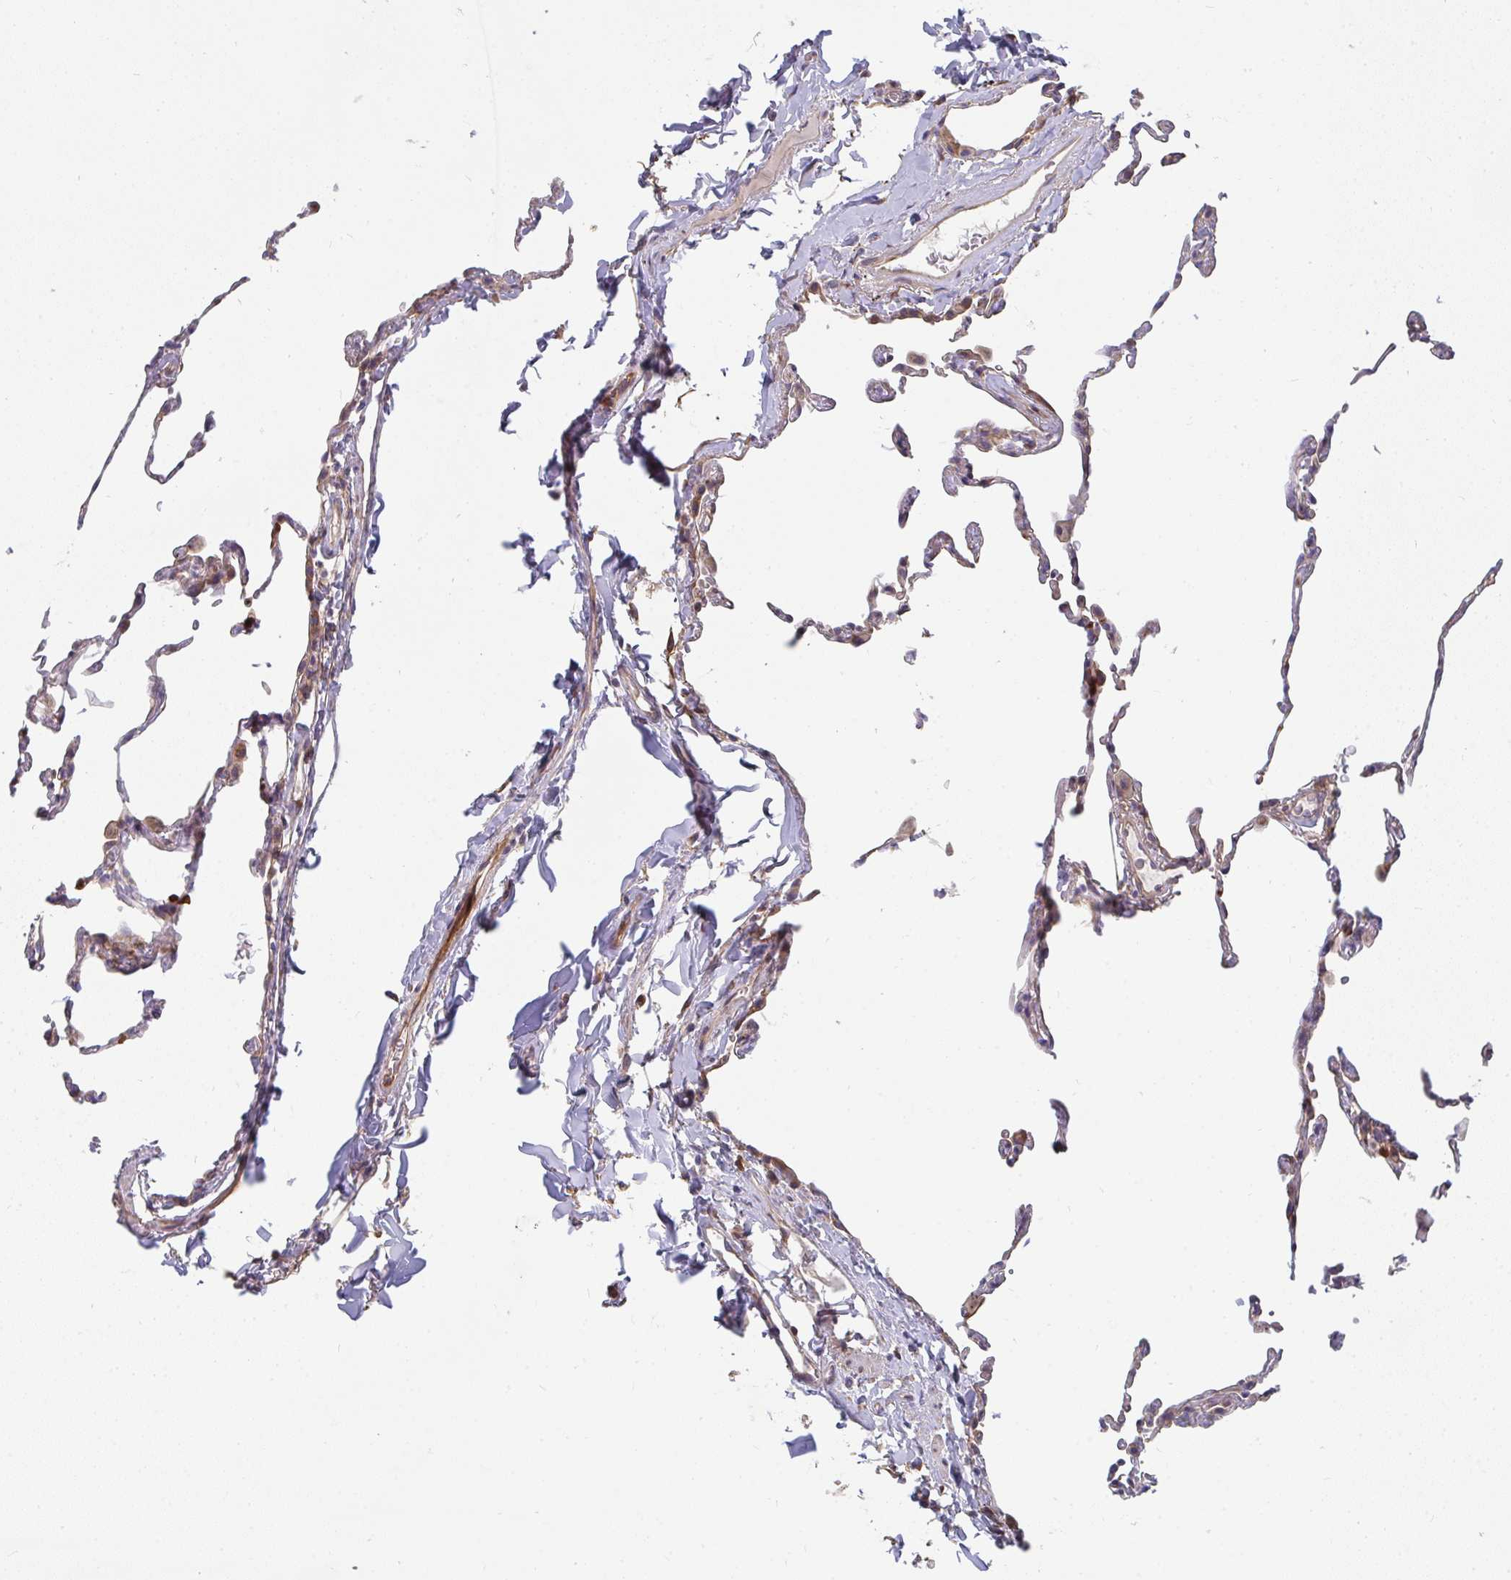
{"staining": {"intensity": "moderate", "quantity": "<25%", "location": "cytoplasmic/membranous"}, "tissue": "lung", "cell_type": "Alveolar cells", "image_type": "normal", "snomed": [{"axis": "morphology", "description": "Normal tissue, NOS"}, {"axis": "topography", "description": "Lung"}], "caption": "Moderate cytoplasmic/membranous protein staining is appreciated in about <25% of alveolar cells in lung.", "gene": "CSF3R", "patient": {"sex": "female", "age": 57}}